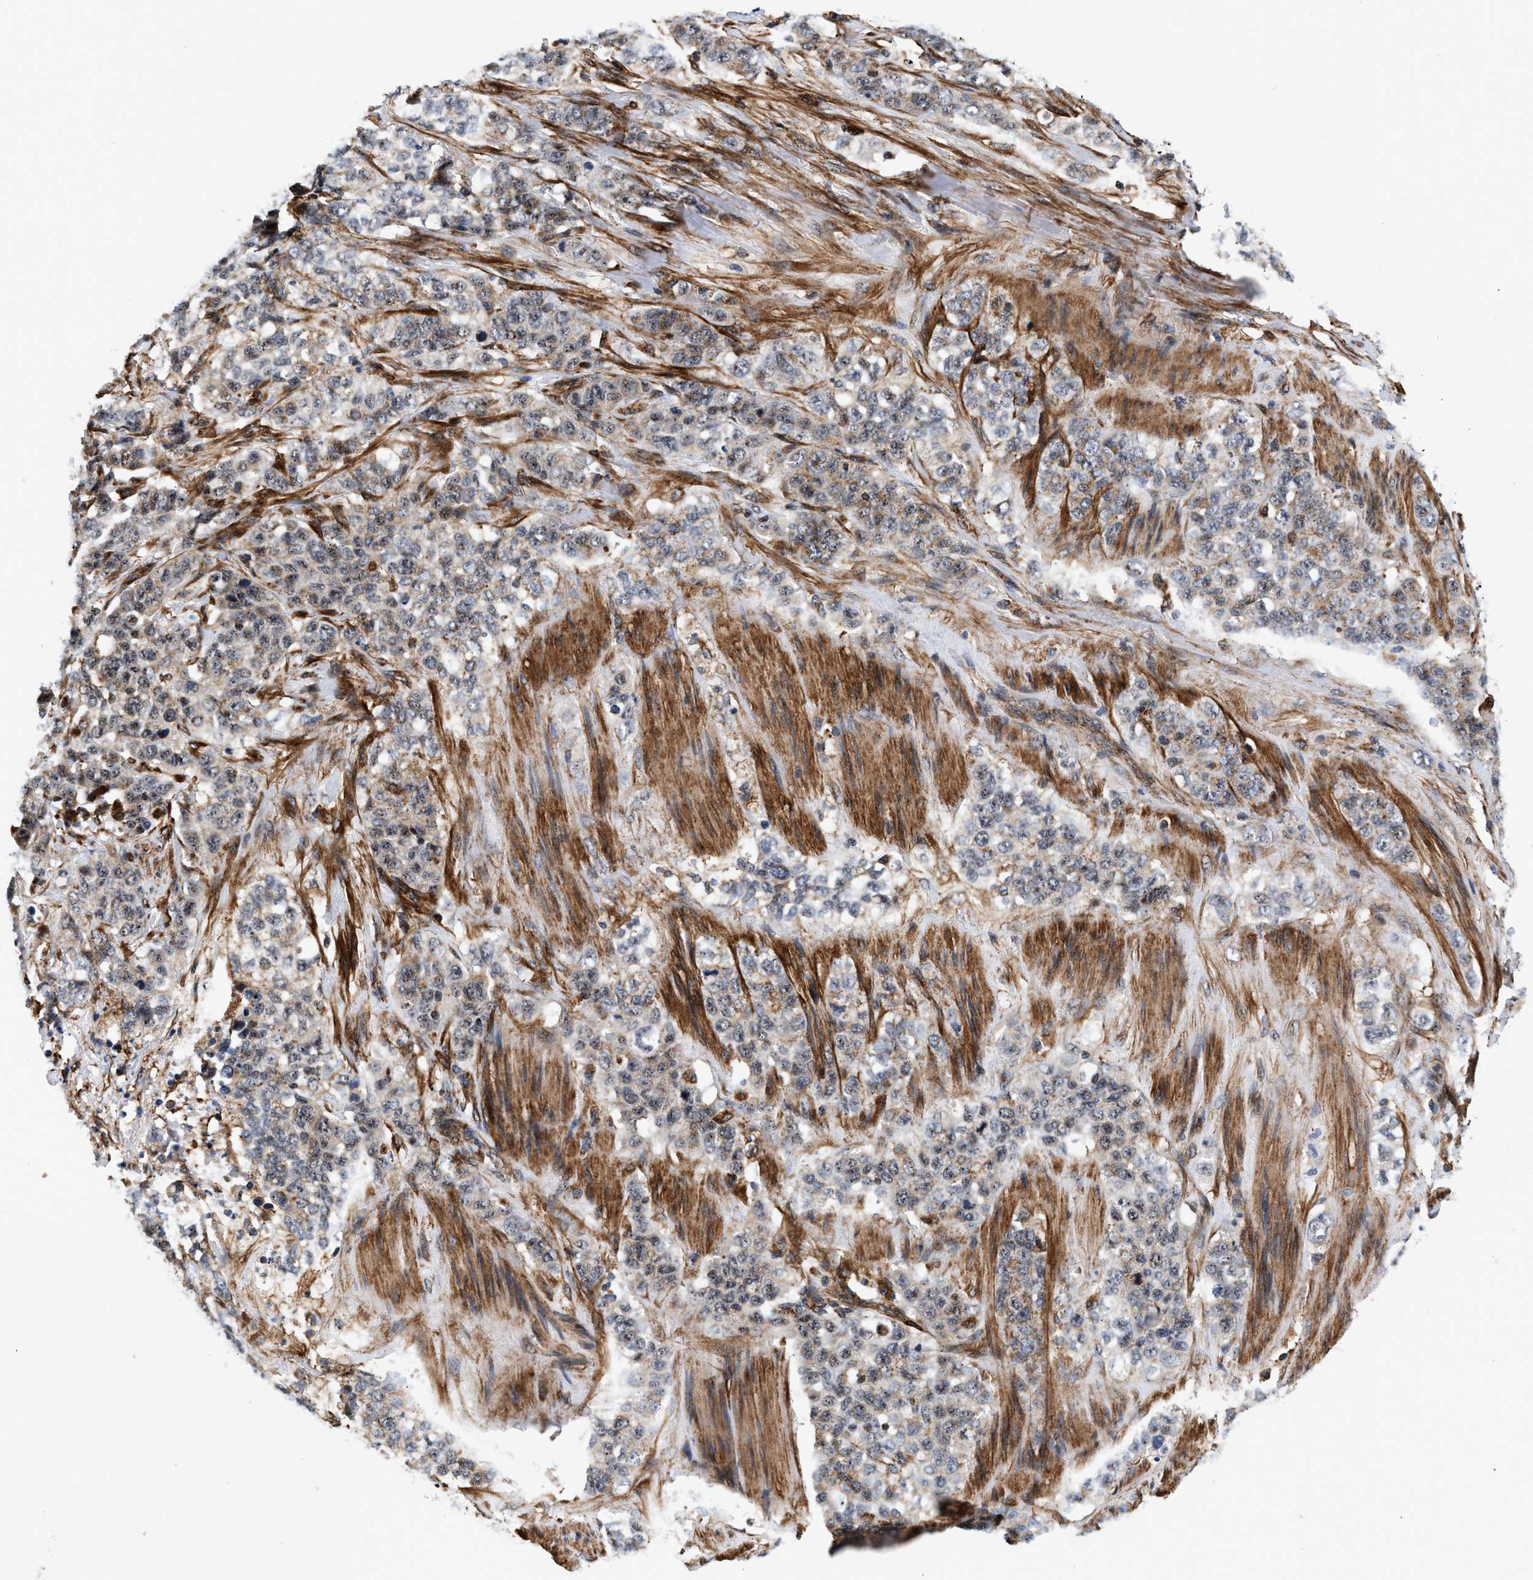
{"staining": {"intensity": "weak", "quantity": ">75%", "location": "cytoplasmic/membranous,nuclear"}, "tissue": "stomach cancer", "cell_type": "Tumor cells", "image_type": "cancer", "snomed": [{"axis": "morphology", "description": "Adenocarcinoma, NOS"}, {"axis": "topography", "description": "Stomach"}], "caption": "Immunohistochemistry (IHC) micrograph of adenocarcinoma (stomach) stained for a protein (brown), which demonstrates low levels of weak cytoplasmic/membranous and nuclear staining in approximately >75% of tumor cells.", "gene": "SGK1", "patient": {"sex": "male", "age": 48}}